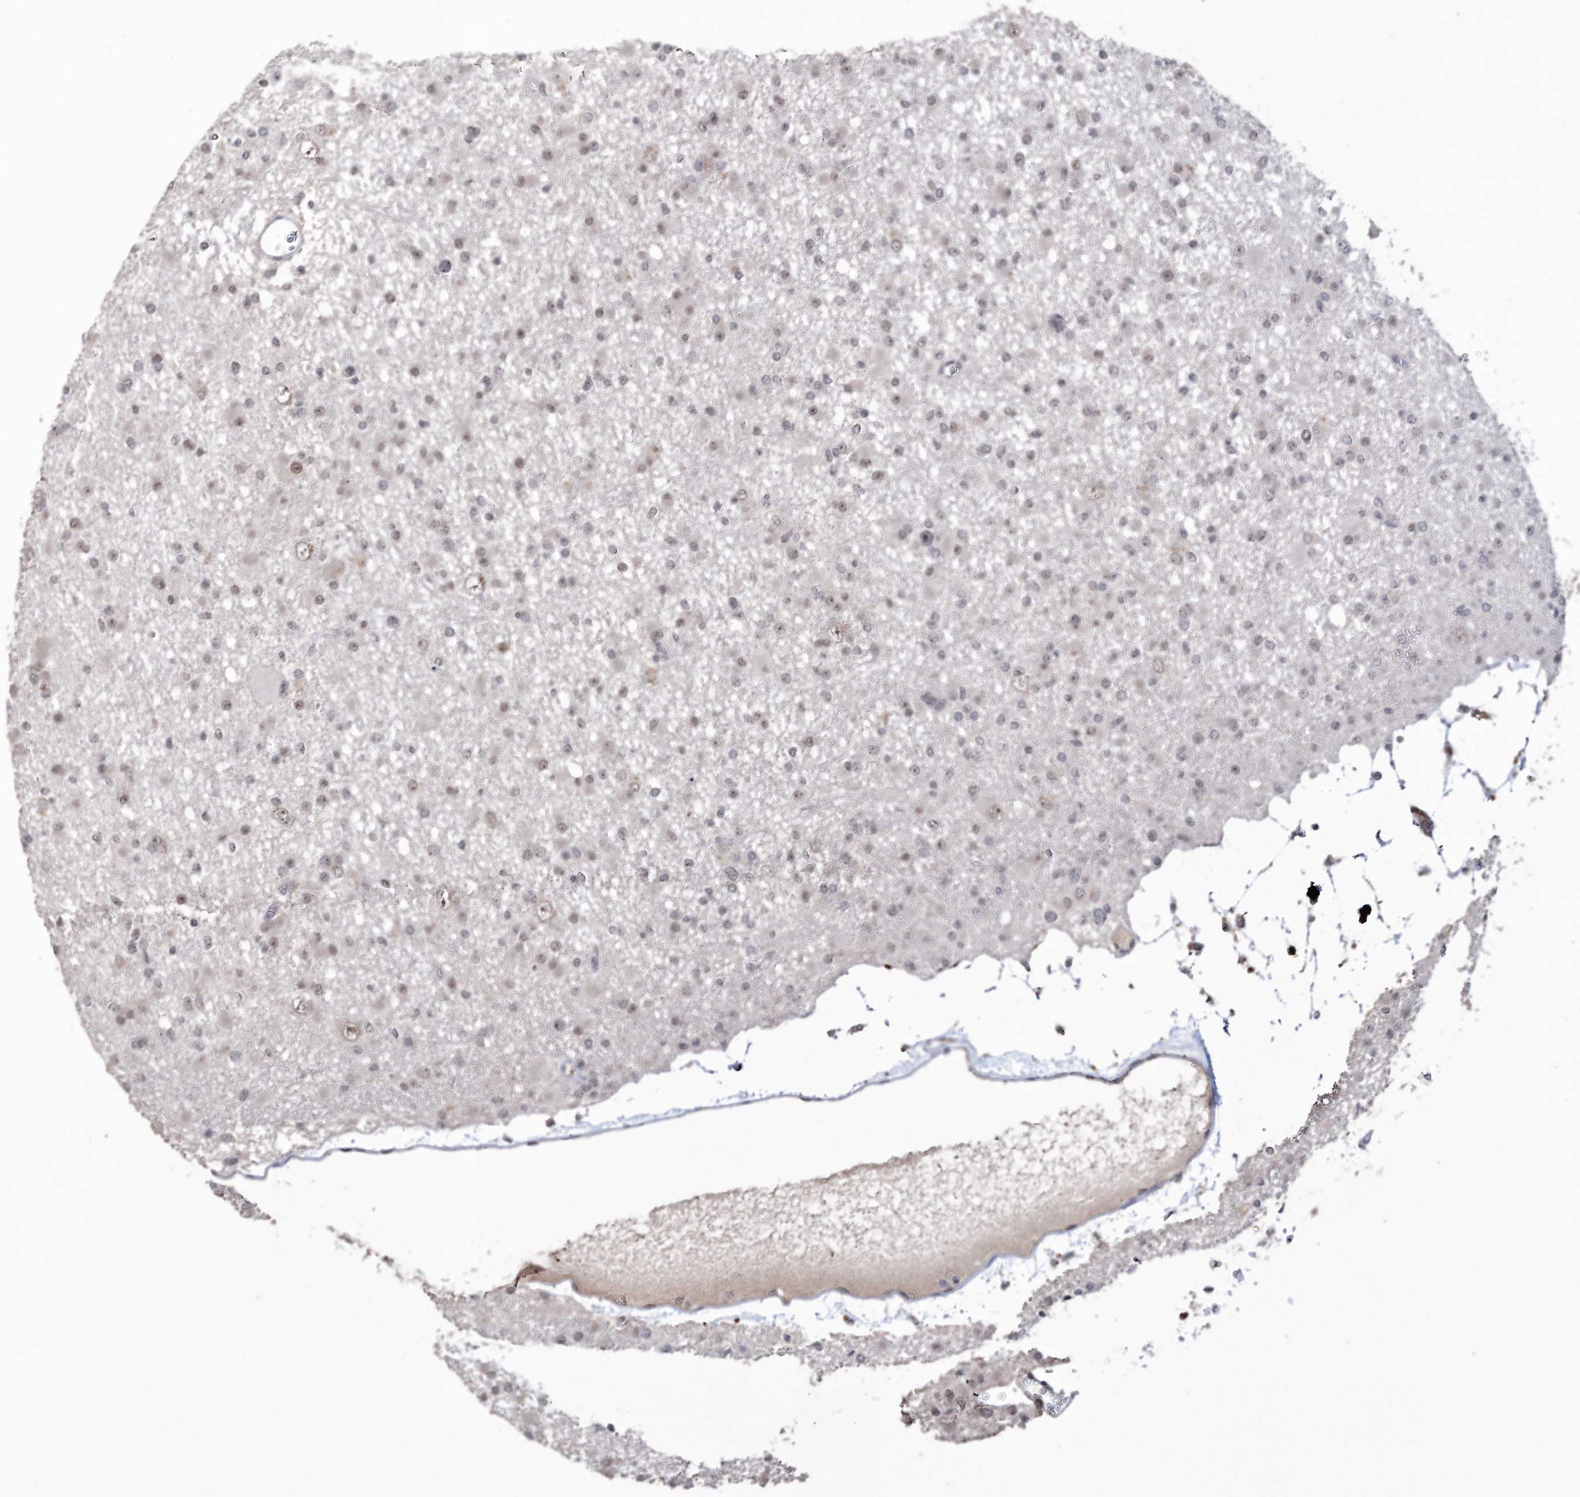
{"staining": {"intensity": "weak", "quantity": "25%-75%", "location": "nuclear"}, "tissue": "glioma", "cell_type": "Tumor cells", "image_type": "cancer", "snomed": [{"axis": "morphology", "description": "Glioma, malignant, Low grade"}, {"axis": "topography", "description": "Brain"}], "caption": "There is low levels of weak nuclear positivity in tumor cells of glioma, as demonstrated by immunohistochemical staining (brown color).", "gene": "VGLL4", "patient": {"sex": "female", "age": 22}}